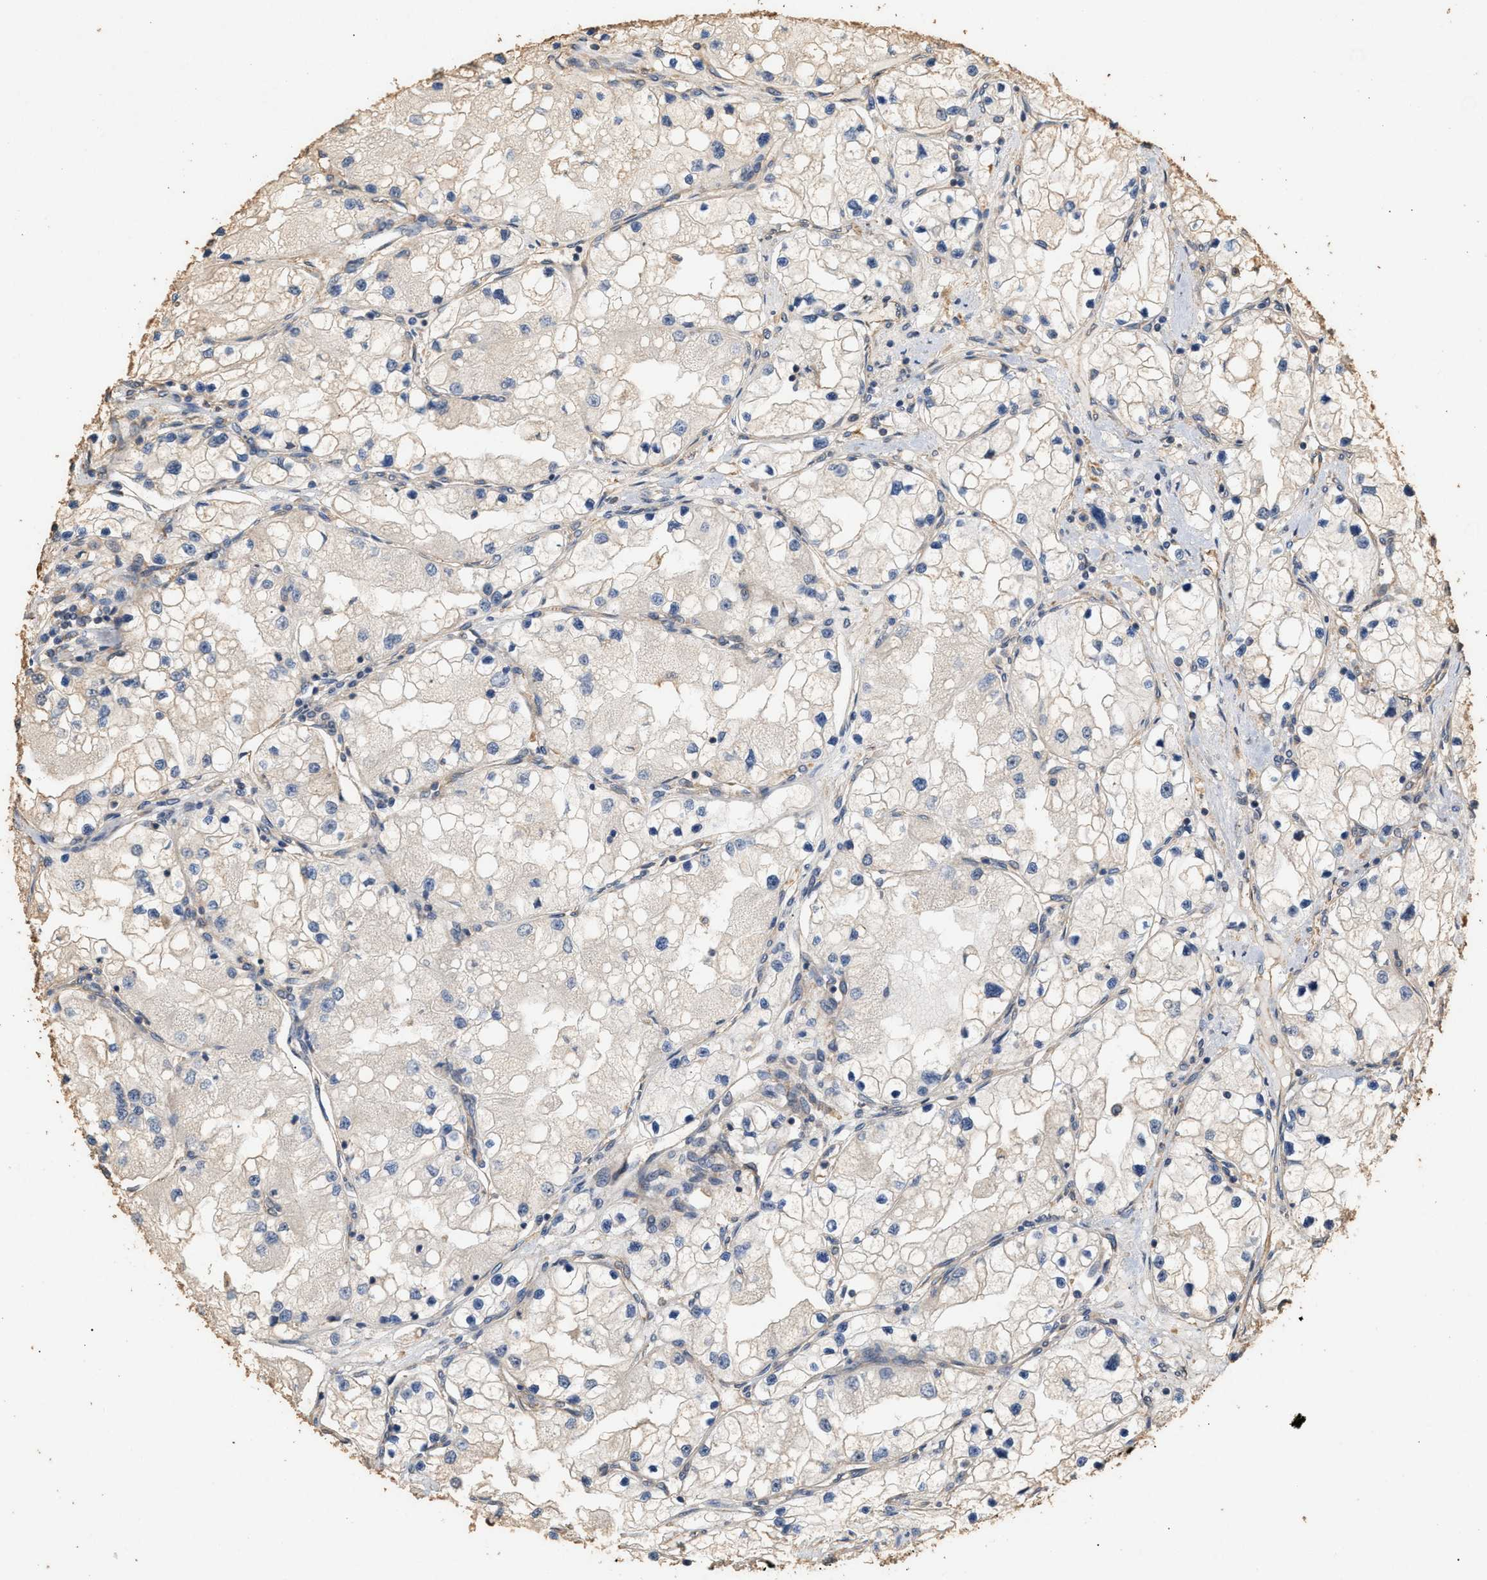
{"staining": {"intensity": "weak", "quantity": "<25%", "location": "cytoplasmic/membranous"}, "tissue": "renal cancer", "cell_type": "Tumor cells", "image_type": "cancer", "snomed": [{"axis": "morphology", "description": "Adenocarcinoma, NOS"}, {"axis": "topography", "description": "Kidney"}], "caption": "IHC of human renal cancer (adenocarcinoma) demonstrates no expression in tumor cells. The staining is performed using DAB brown chromogen with nuclei counter-stained in using hematoxylin.", "gene": "DCAF7", "patient": {"sex": "male", "age": 68}}